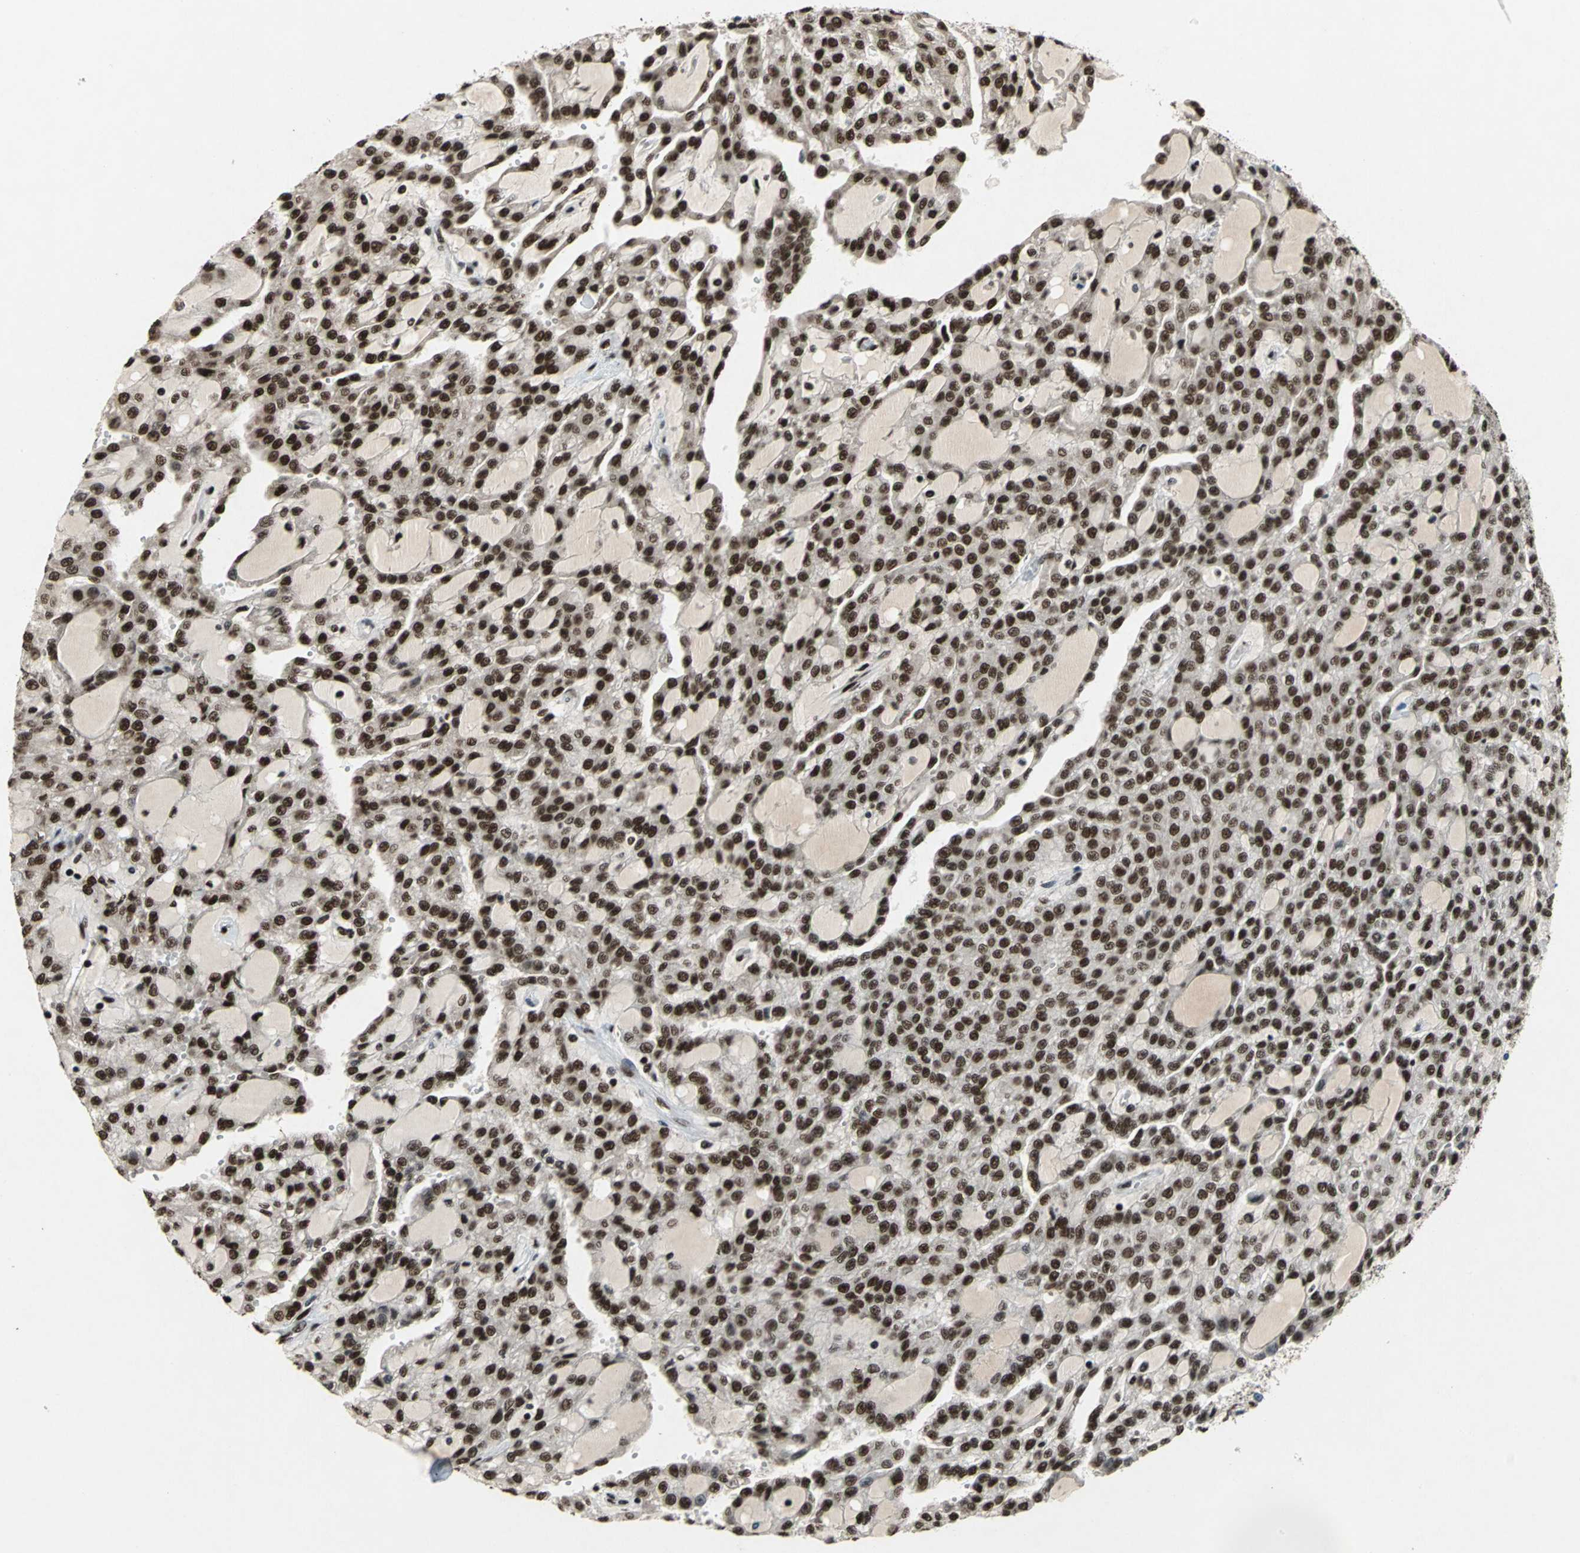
{"staining": {"intensity": "strong", "quantity": ">75%", "location": "nuclear"}, "tissue": "renal cancer", "cell_type": "Tumor cells", "image_type": "cancer", "snomed": [{"axis": "morphology", "description": "Adenocarcinoma, NOS"}, {"axis": "topography", "description": "Kidney"}], "caption": "Renal cancer stained with DAB (3,3'-diaminobenzidine) IHC displays high levels of strong nuclear staining in approximately >75% of tumor cells. The staining was performed using DAB to visualize the protein expression in brown, while the nuclei were stained in blue with hematoxylin (Magnification: 20x).", "gene": "MTA2", "patient": {"sex": "male", "age": 63}}